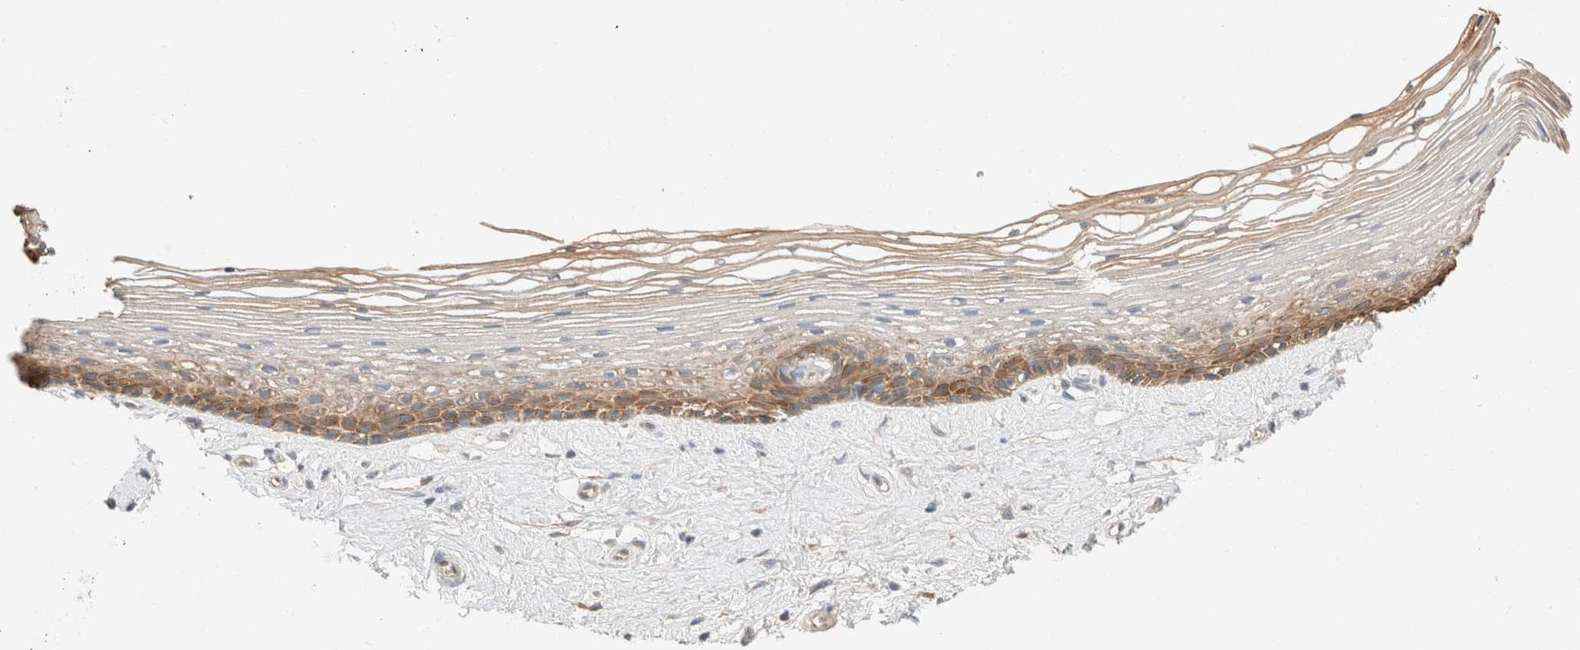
{"staining": {"intensity": "moderate", "quantity": ">75%", "location": "cytoplasmic/membranous"}, "tissue": "vagina", "cell_type": "Squamous epithelial cells", "image_type": "normal", "snomed": [{"axis": "morphology", "description": "Normal tissue, NOS"}, {"axis": "topography", "description": "Vagina"}], "caption": "A histopathology image of human vagina stained for a protein shows moderate cytoplasmic/membranous brown staining in squamous epithelial cells. The protein is shown in brown color, while the nuclei are stained blue.", "gene": "TUBD1", "patient": {"sex": "female", "age": 46}}